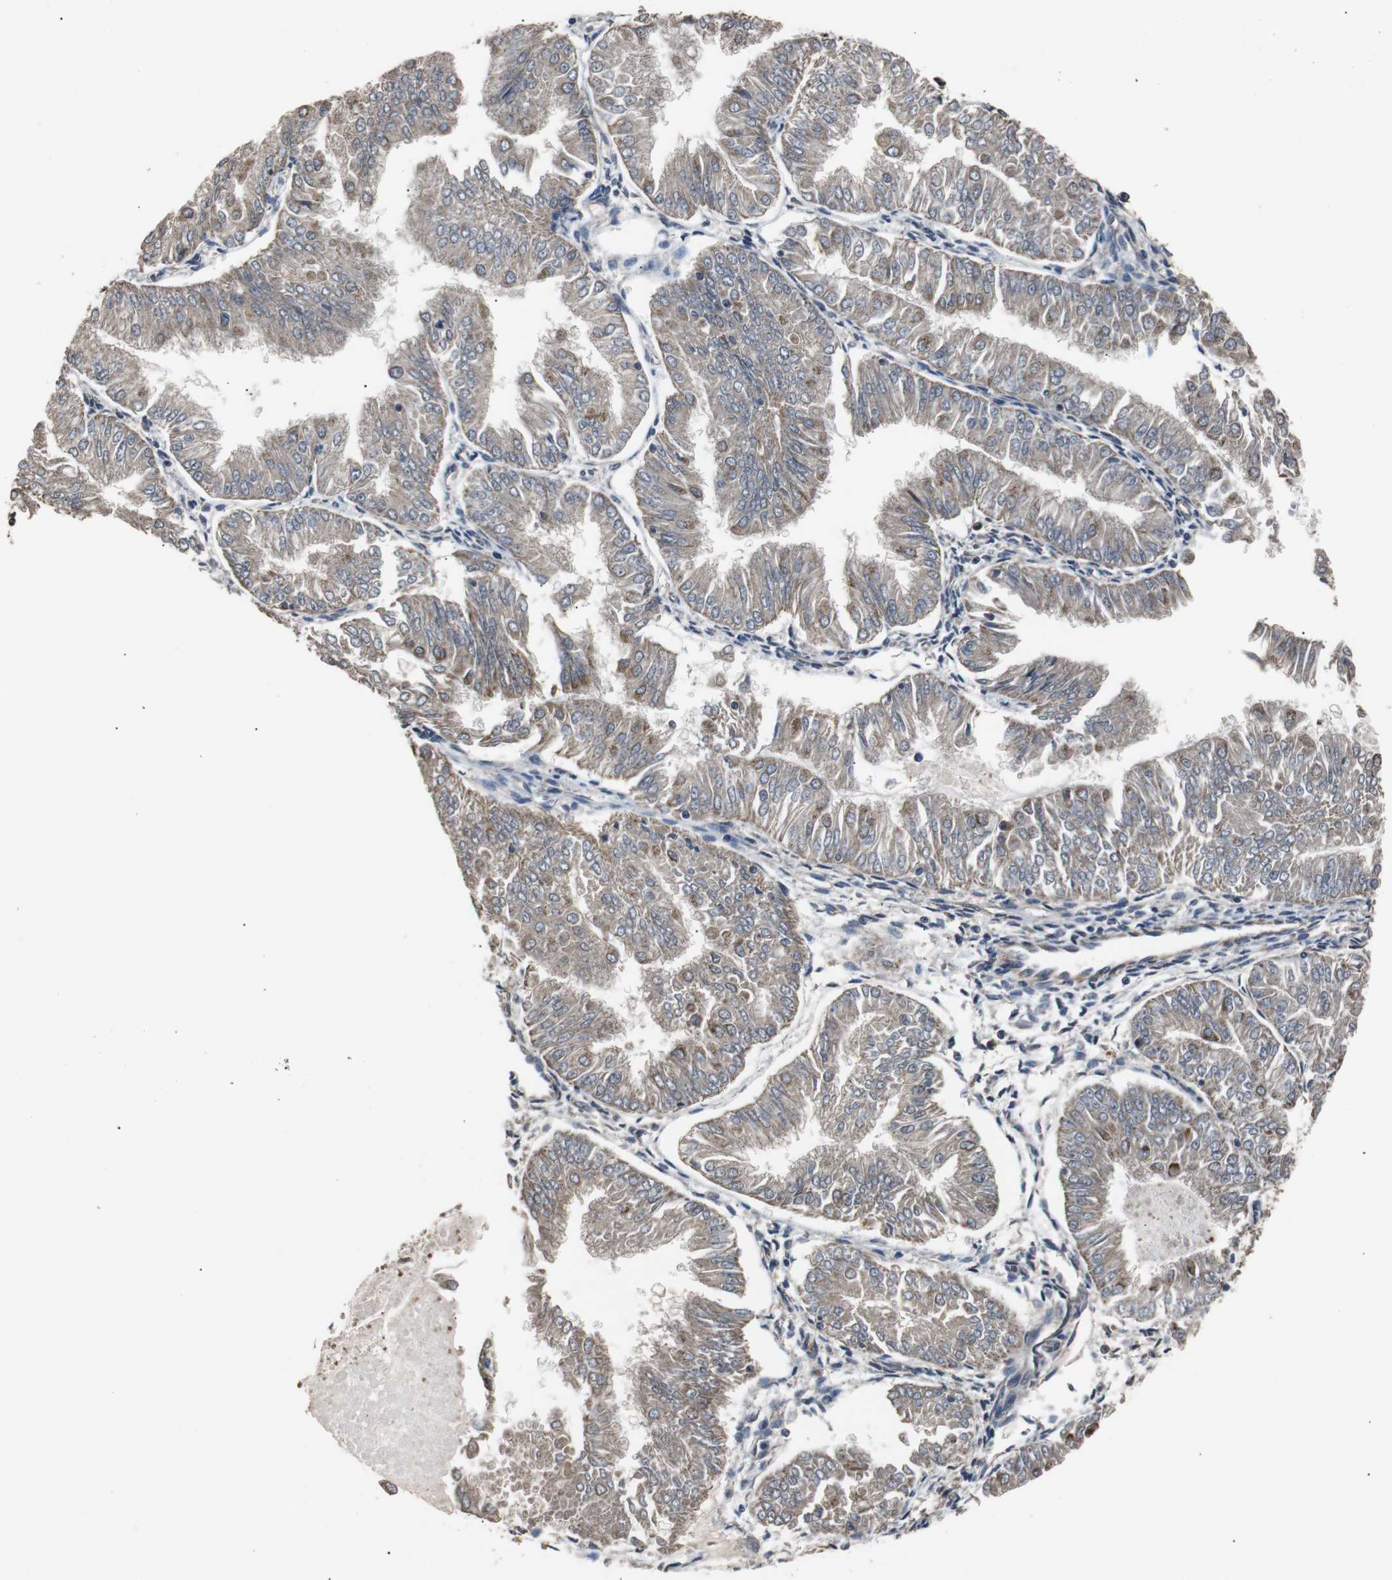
{"staining": {"intensity": "weak", "quantity": ">75%", "location": "cytoplasmic/membranous"}, "tissue": "endometrial cancer", "cell_type": "Tumor cells", "image_type": "cancer", "snomed": [{"axis": "morphology", "description": "Adenocarcinoma, NOS"}, {"axis": "topography", "description": "Endometrium"}], "caption": "Endometrial cancer (adenocarcinoma) was stained to show a protein in brown. There is low levels of weak cytoplasmic/membranous expression in approximately >75% of tumor cells.", "gene": "PITRM1", "patient": {"sex": "female", "age": 53}}